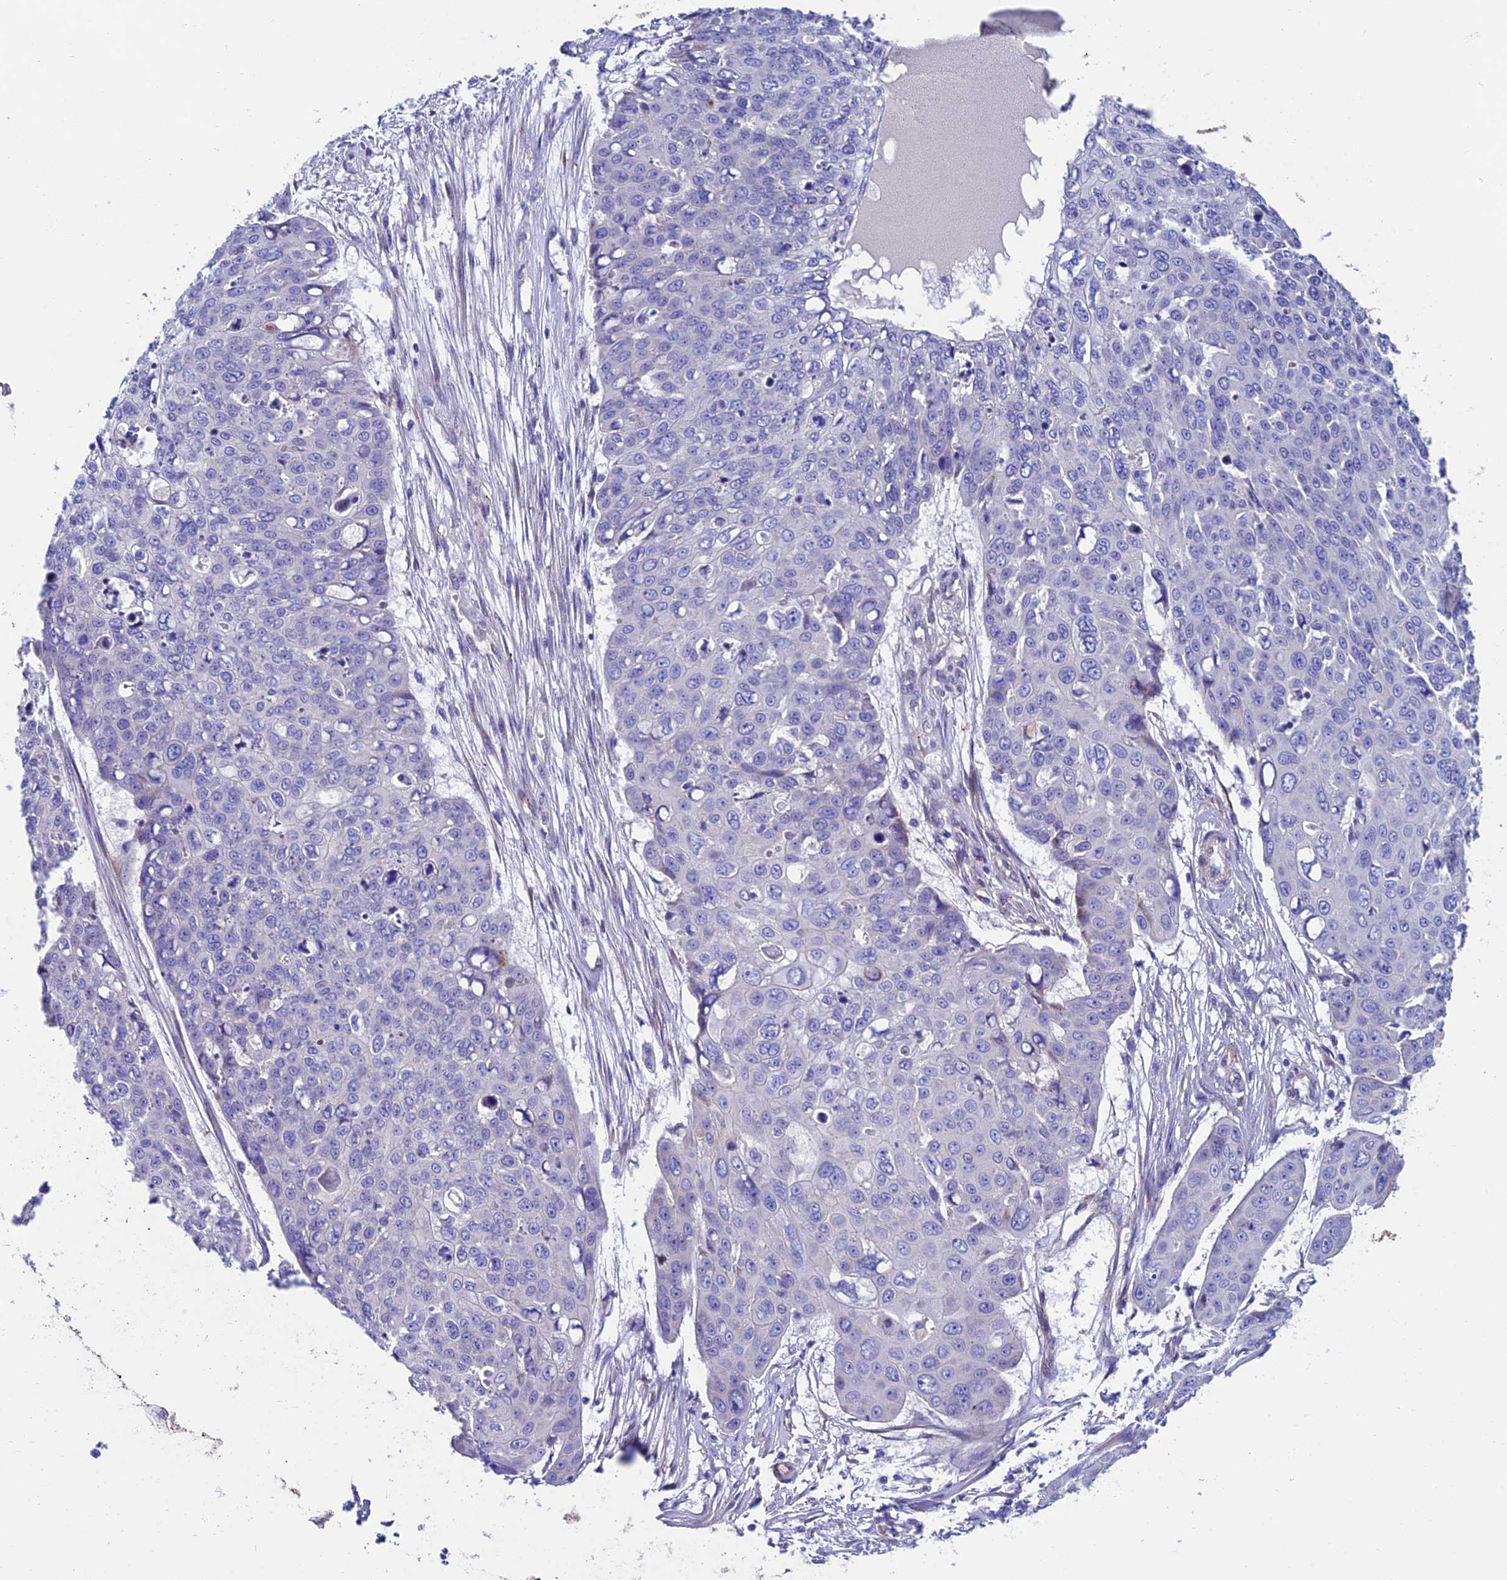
{"staining": {"intensity": "negative", "quantity": "none", "location": "none"}, "tissue": "skin cancer", "cell_type": "Tumor cells", "image_type": "cancer", "snomed": [{"axis": "morphology", "description": "Squamous cell carcinoma, NOS"}, {"axis": "topography", "description": "Skin"}], "caption": "Skin cancer (squamous cell carcinoma) was stained to show a protein in brown. There is no significant staining in tumor cells.", "gene": "MACIR", "patient": {"sex": "male", "age": 71}}